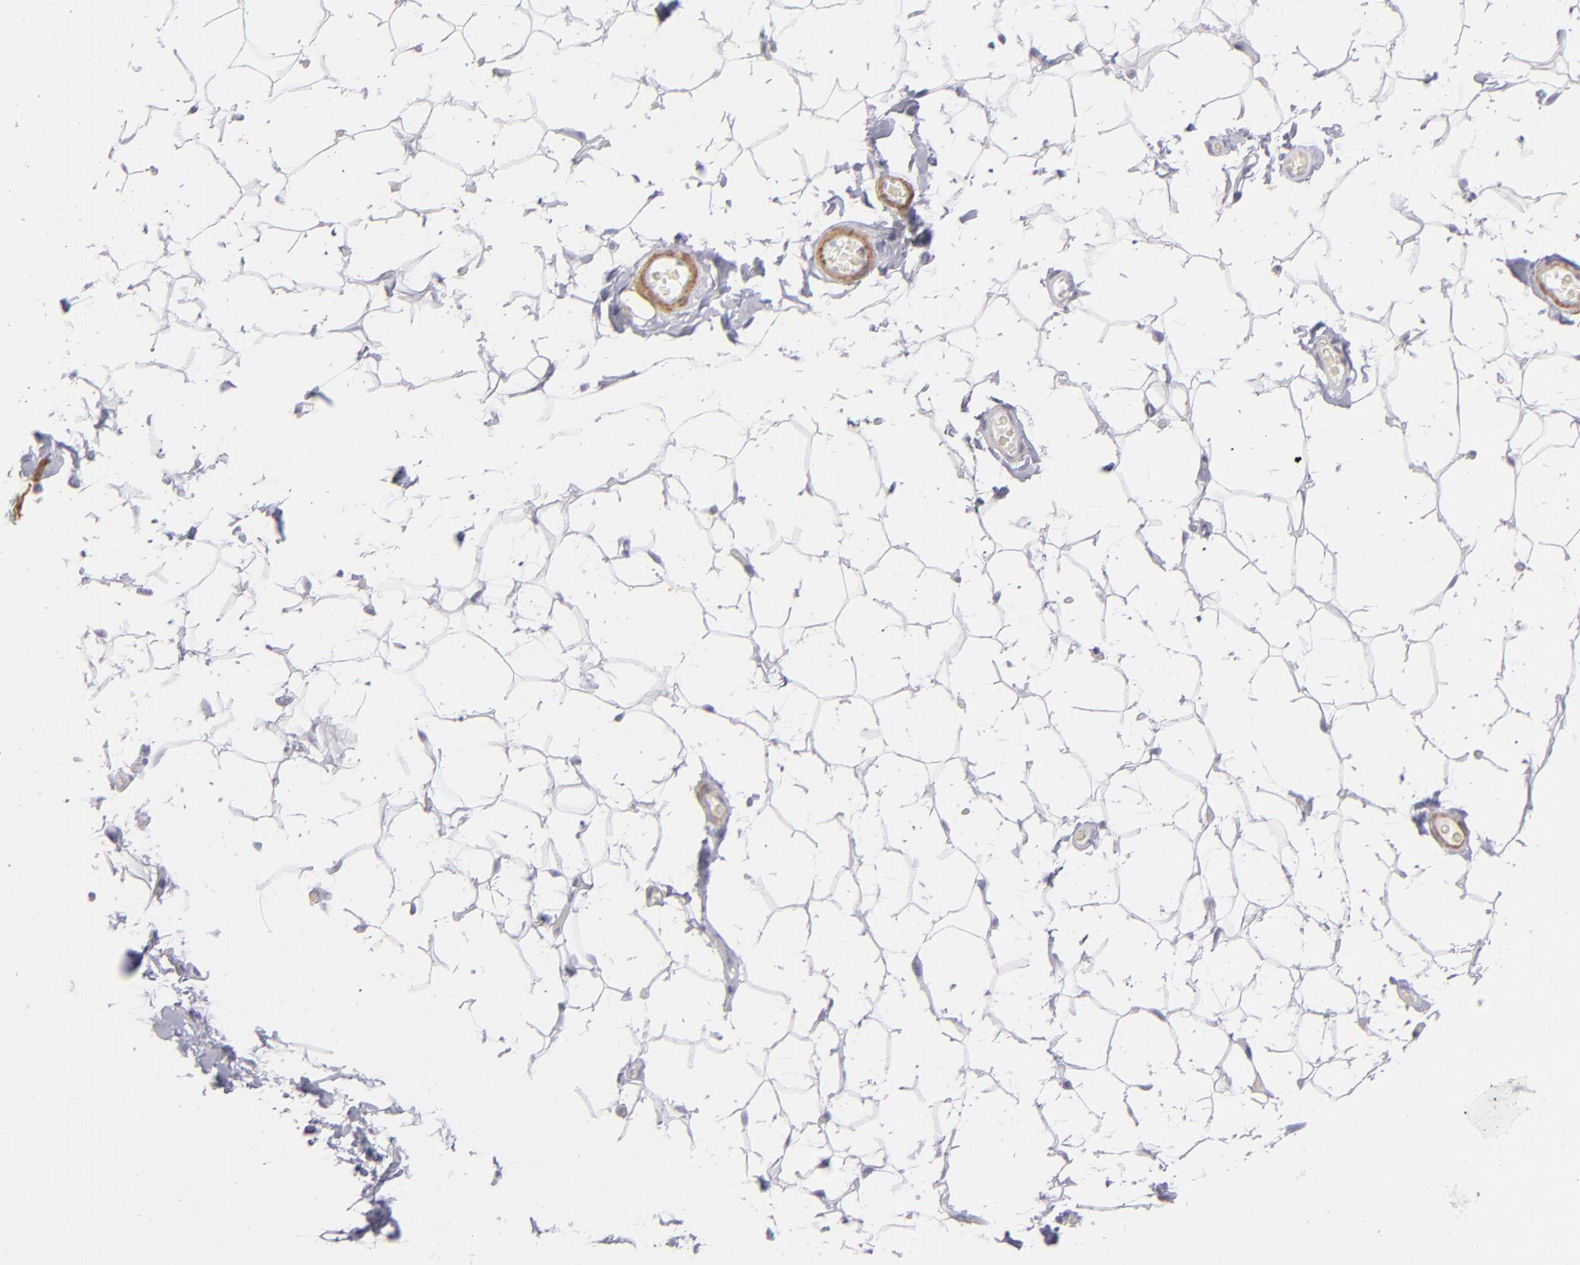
{"staining": {"intensity": "negative", "quantity": "none", "location": "none"}, "tissue": "adipose tissue", "cell_type": "Adipocytes", "image_type": "normal", "snomed": [{"axis": "morphology", "description": "Normal tissue, NOS"}, {"axis": "topography", "description": "Soft tissue"}], "caption": "High power microscopy image of an immunohistochemistry (IHC) photomicrograph of benign adipose tissue, revealing no significant expression in adipocytes. (Brightfield microscopy of DAB (3,3'-diaminobenzidine) immunohistochemistry (IHC) at high magnification).", "gene": "MYH11", "patient": {"sex": "male", "age": 26}}